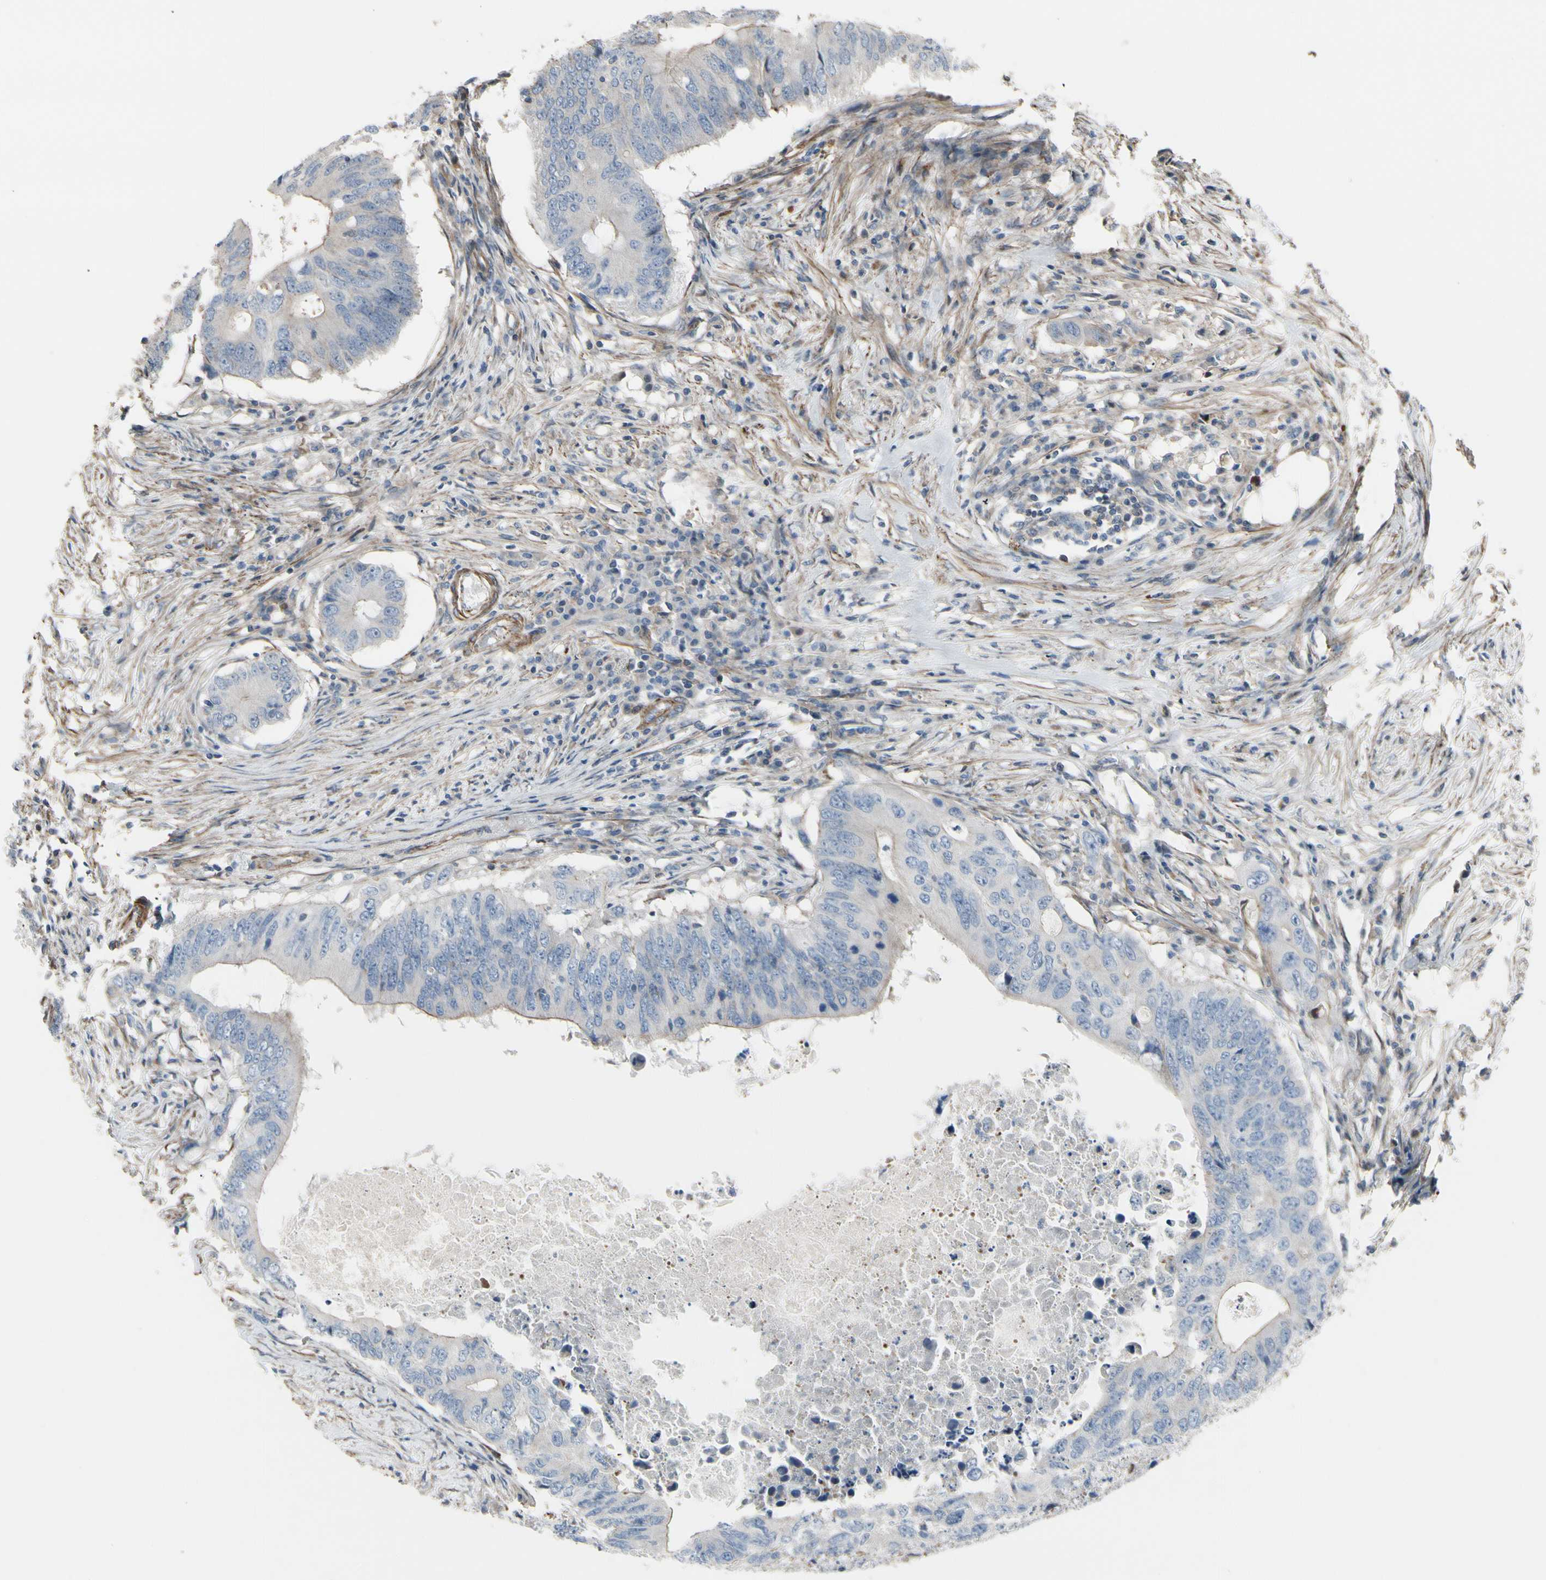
{"staining": {"intensity": "weak", "quantity": "<25%", "location": "cytoplasmic/membranous"}, "tissue": "colorectal cancer", "cell_type": "Tumor cells", "image_type": "cancer", "snomed": [{"axis": "morphology", "description": "Adenocarcinoma, NOS"}, {"axis": "topography", "description": "Colon"}], "caption": "This is an immunohistochemistry histopathology image of human colorectal cancer (adenocarcinoma). There is no staining in tumor cells.", "gene": "TPM1", "patient": {"sex": "male", "age": 71}}